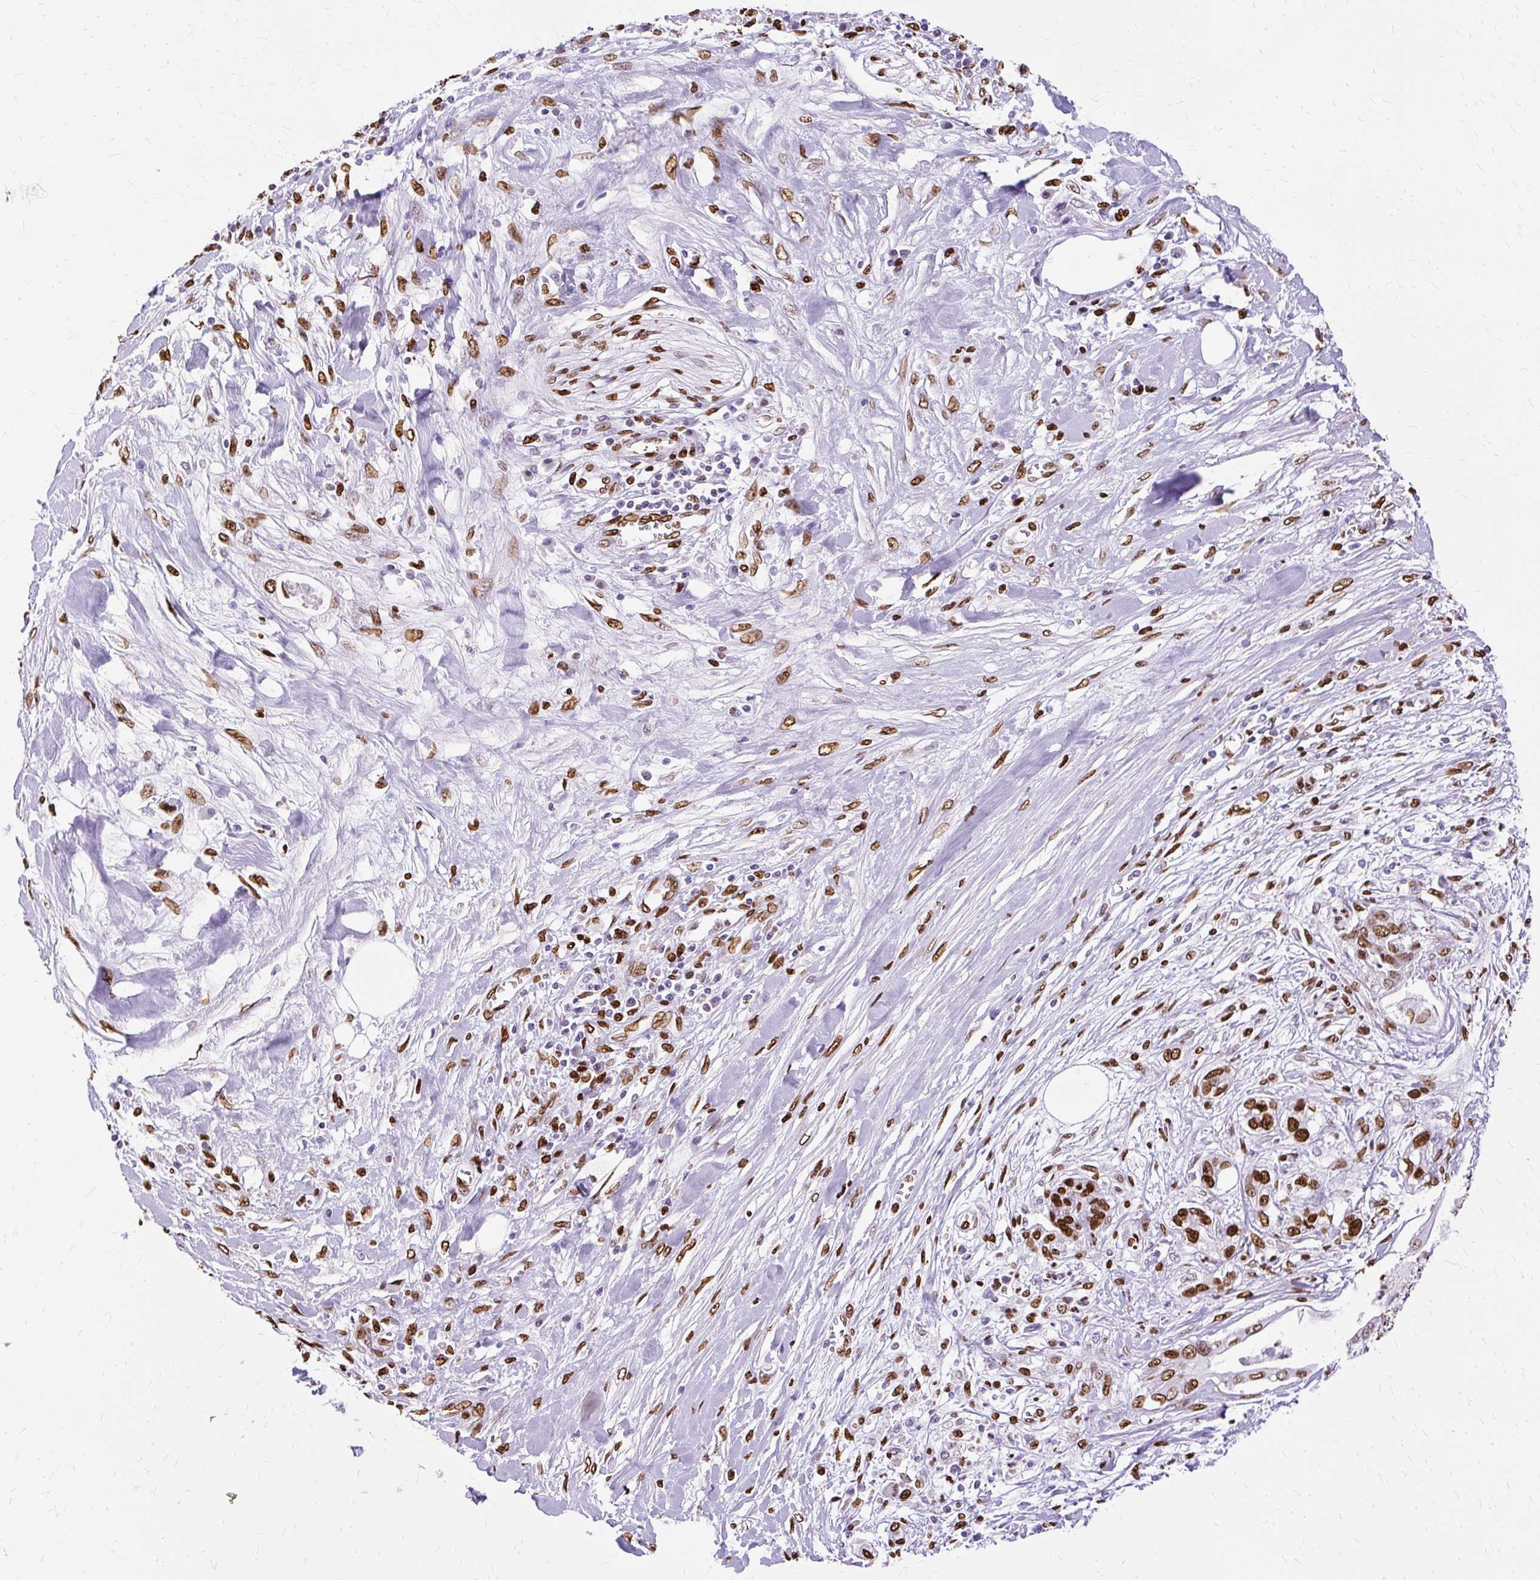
{"staining": {"intensity": "strong", "quantity": ">75%", "location": "nuclear"}, "tissue": "pancreatic cancer", "cell_type": "Tumor cells", "image_type": "cancer", "snomed": [{"axis": "morphology", "description": "Adenocarcinoma, NOS"}, {"axis": "topography", "description": "Pancreas"}], "caption": "The image displays staining of pancreatic cancer, revealing strong nuclear protein positivity (brown color) within tumor cells. The protein is shown in brown color, while the nuclei are stained blue.", "gene": "TMEM184C", "patient": {"sex": "female", "age": 56}}